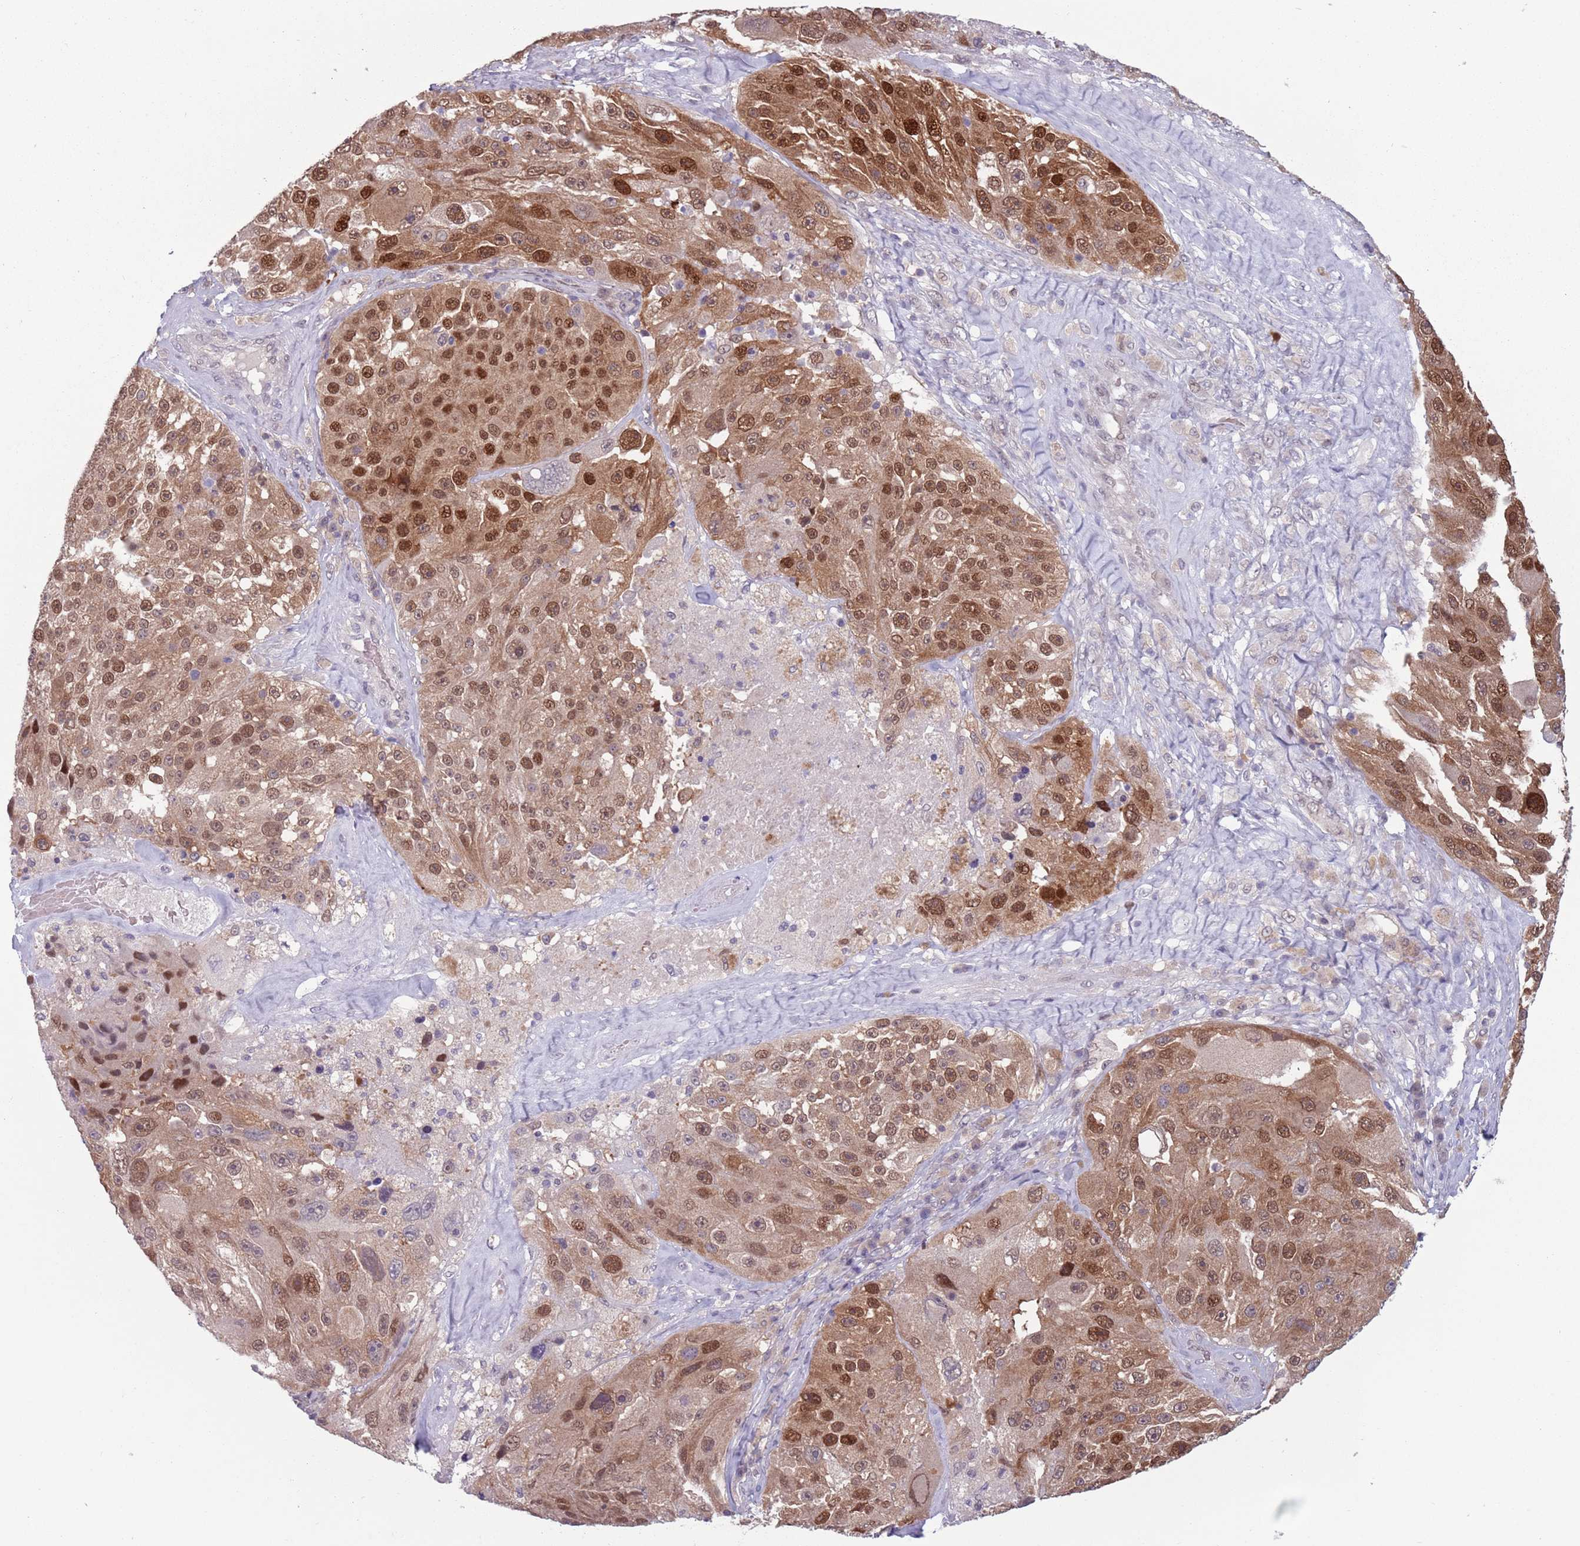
{"staining": {"intensity": "moderate", "quantity": ">75%", "location": "cytoplasmic/membranous,nuclear"}, "tissue": "melanoma", "cell_type": "Tumor cells", "image_type": "cancer", "snomed": [{"axis": "morphology", "description": "Malignant melanoma, Metastatic site"}, {"axis": "topography", "description": "Lymph node"}], "caption": "A high-resolution micrograph shows IHC staining of melanoma, which exhibits moderate cytoplasmic/membranous and nuclear staining in approximately >75% of tumor cells.", "gene": "CLNS1A", "patient": {"sex": "male", "age": 62}}